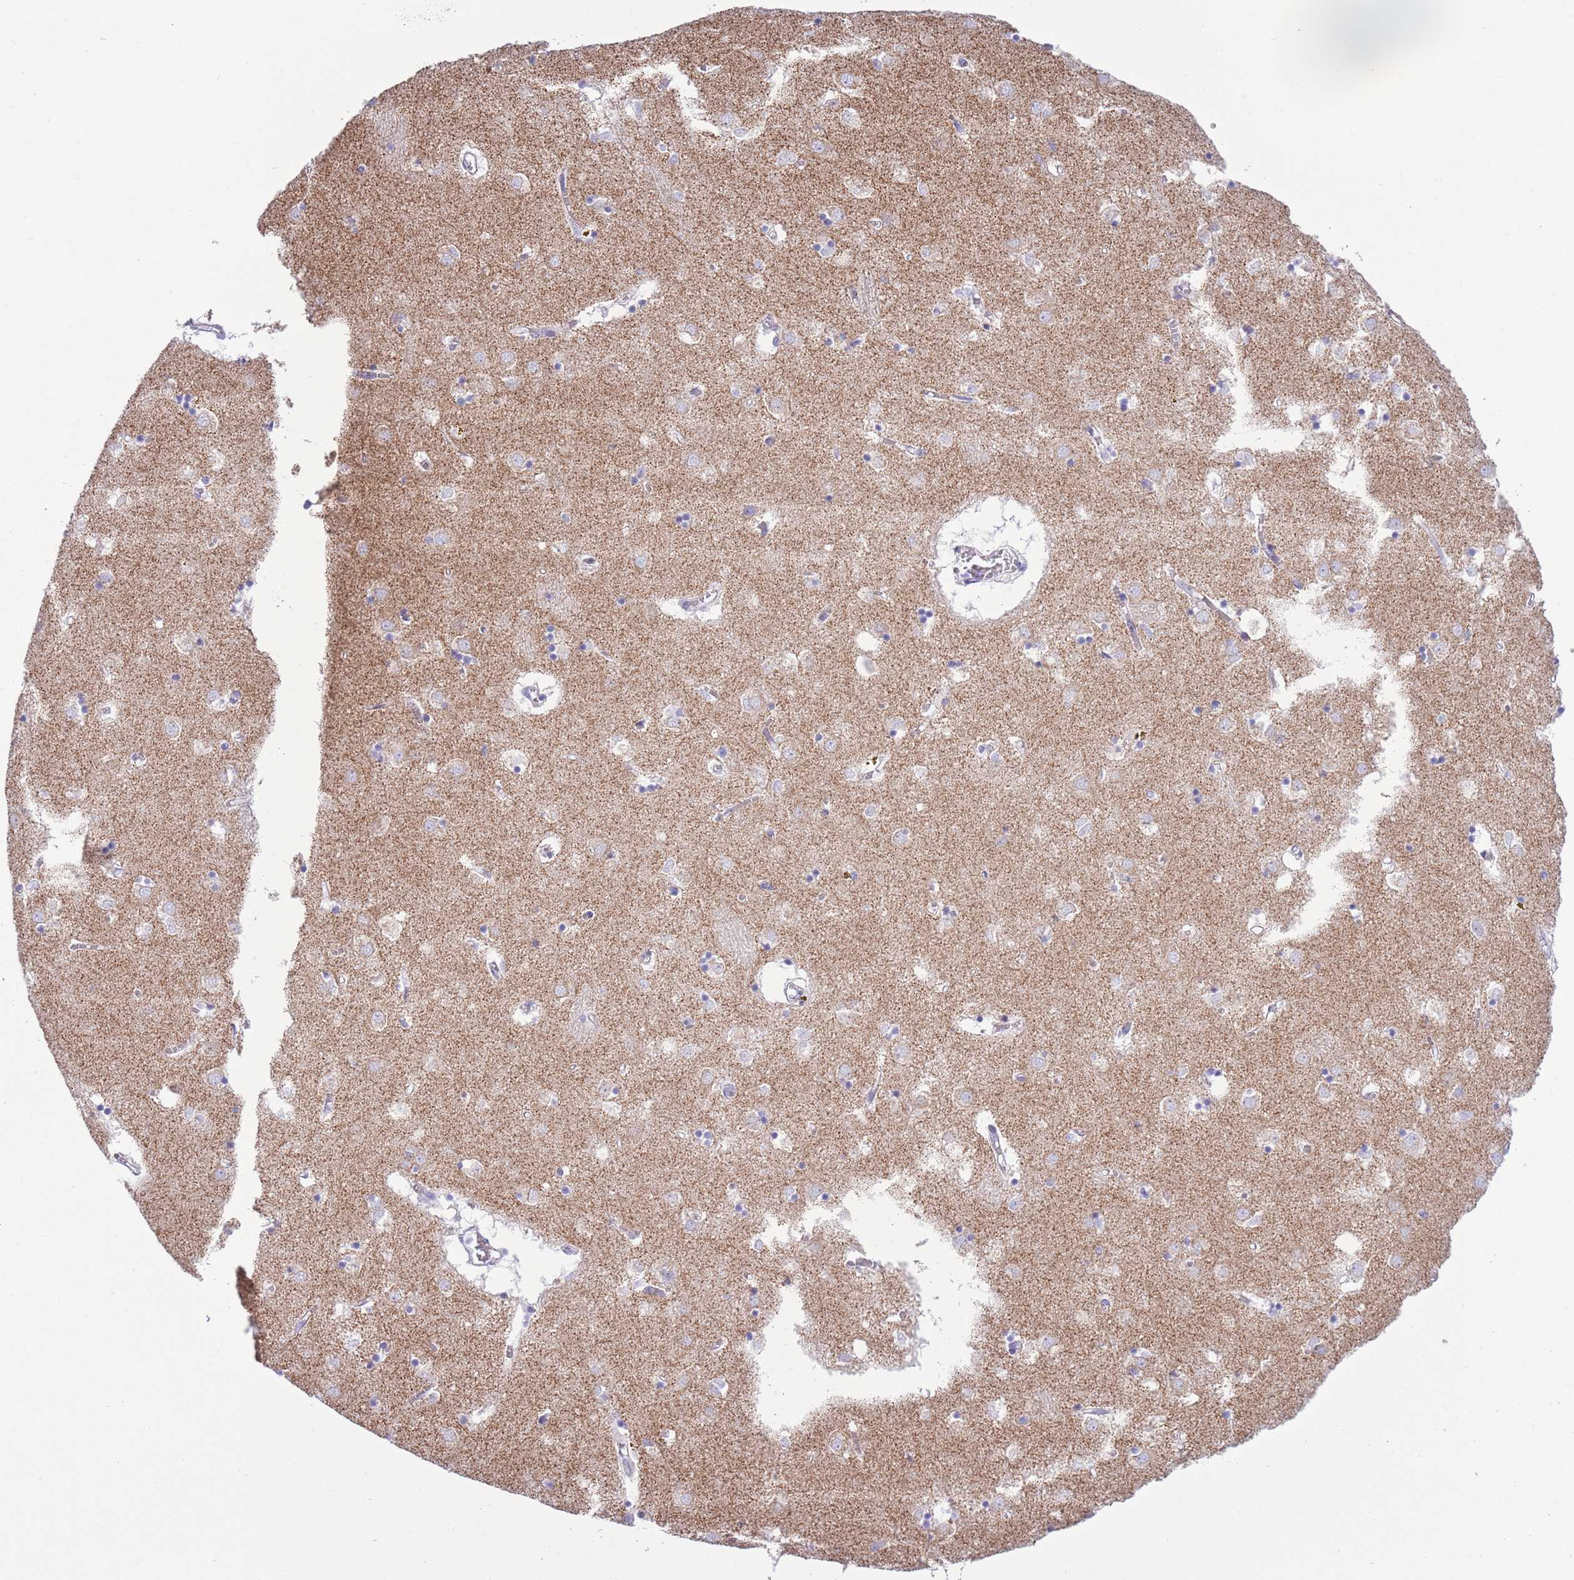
{"staining": {"intensity": "negative", "quantity": "none", "location": "none"}, "tissue": "caudate", "cell_type": "Glial cells", "image_type": "normal", "snomed": [{"axis": "morphology", "description": "Normal tissue, NOS"}, {"axis": "topography", "description": "Lateral ventricle wall"}], "caption": "IHC histopathology image of benign human caudate stained for a protein (brown), which displays no staining in glial cells. The staining was performed using DAB to visualize the protein expression in brown, while the nuclei were stained in blue with hematoxylin (Magnification: 20x).", "gene": "MOCOS", "patient": {"sex": "male", "age": 70}}